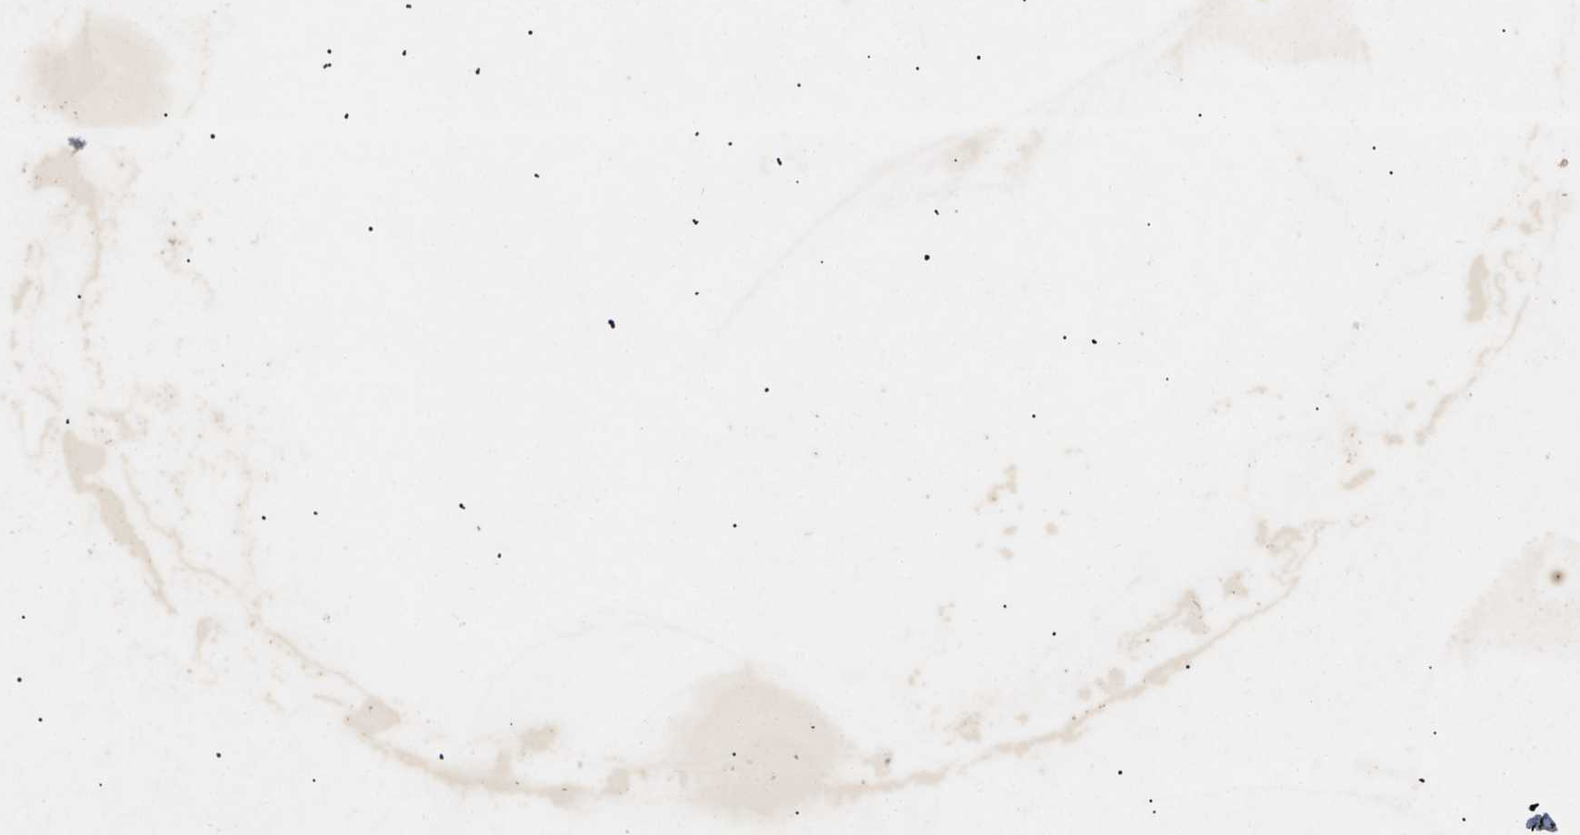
{"staining": {"intensity": "moderate", "quantity": "<25%", "location": "cytoplasmic/membranous"}, "tissue": "carcinoid", "cell_type": "Tumor cells", "image_type": "cancer", "snomed": [{"axis": "morphology", "description": "Carcinoid, malignant, NOS"}, {"axis": "topography", "description": "Pancreas"}], "caption": "Immunohistochemical staining of human carcinoid exhibits low levels of moderate cytoplasmic/membranous positivity in about <25% of tumor cells.", "gene": "SLC50A1", "patient": {"sex": "male", "age": 41}}